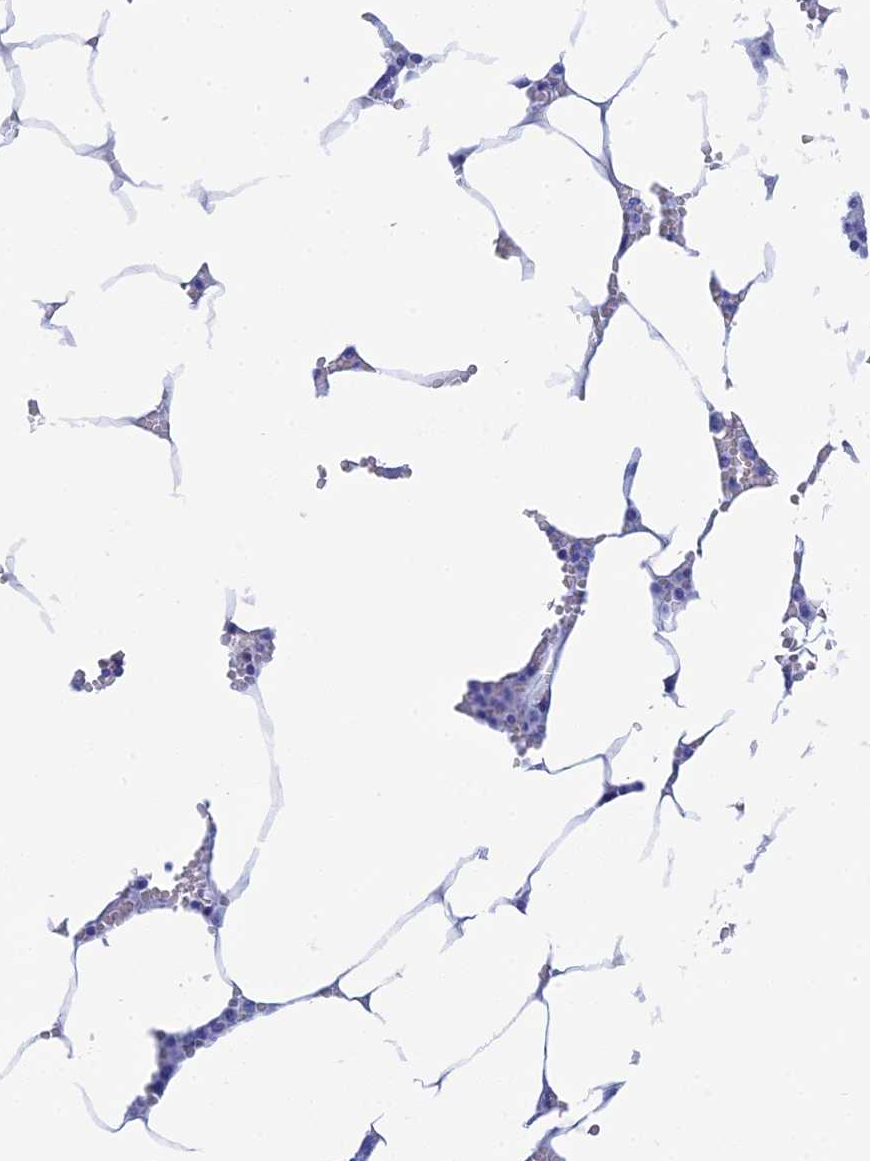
{"staining": {"intensity": "negative", "quantity": "none", "location": "none"}, "tissue": "bone marrow", "cell_type": "Hematopoietic cells", "image_type": "normal", "snomed": [{"axis": "morphology", "description": "Normal tissue, NOS"}, {"axis": "topography", "description": "Bone marrow"}], "caption": "Micrograph shows no significant protein staining in hematopoietic cells of unremarkable bone marrow. (DAB (3,3'-diaminobenzidine) immunohistochemistry (IHC), high magnification).", "gene": "TEX101", "patient": {"sex": "male", "age": 70}}